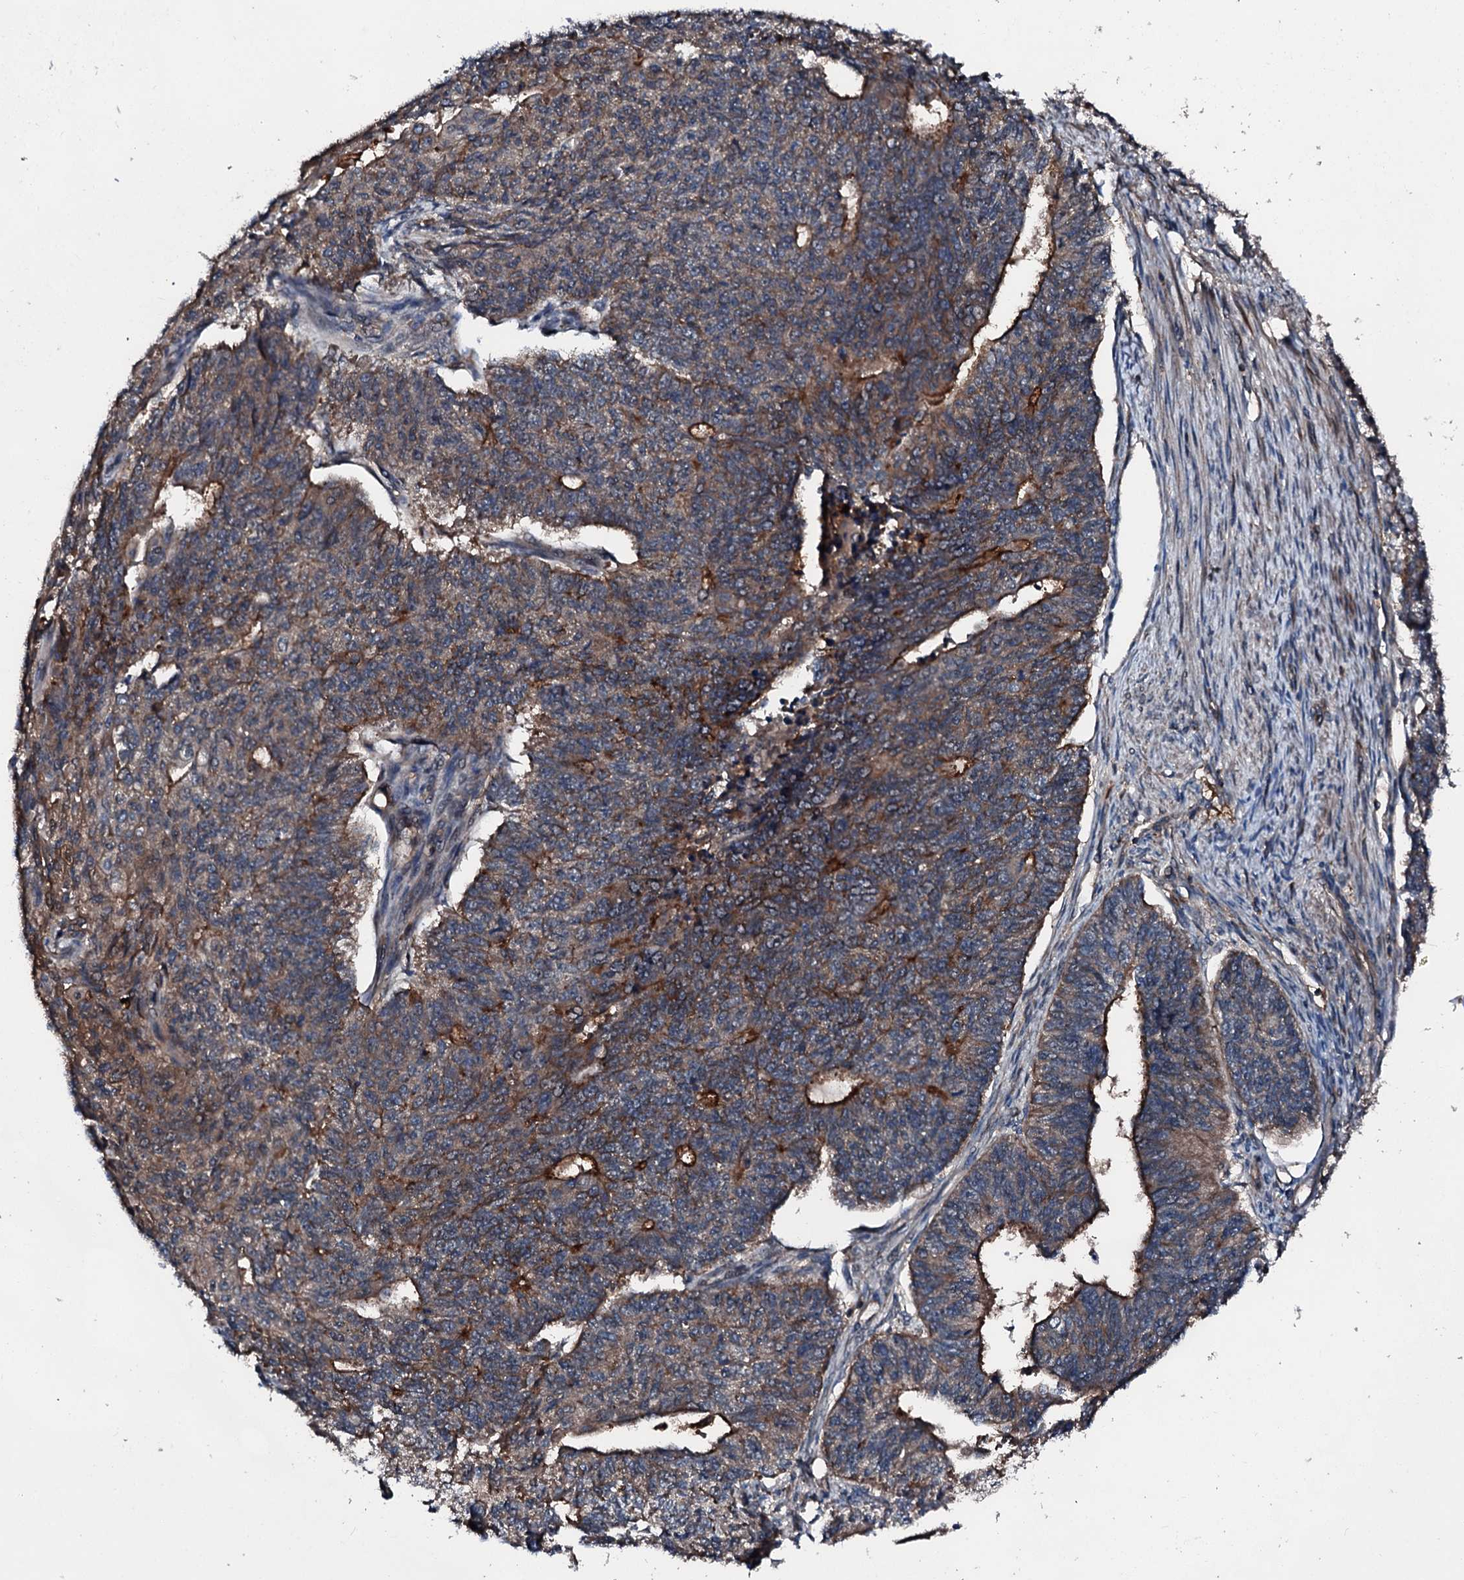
{"staining": {"intensity": "moderate", "quantity": "25%-75%", "location": "cytoplasmic/membranous"}, "tissue": "endometrial cancer", "cell_type": "Tumor cells", "image_type": "cancer", "snomed": [{"axis": "morphology", "description": "Adenocarcinoma, NOS"}, {"axis": "topography", "description": "Endometrium"}], "caption": "Endometrial adenocarcinoma was stained to show a protein in brown. There is medium levels of moderate cytoplasmic/membranous positivity in approximately 25%-75% of tumor cells. The protein of interest is stained brown, and the nuclei are stained in blue (DAB IHC with brightfield microscopy, high magnification).", "gene": "FGD4", "patient": {"sex": "female", "age": 32}}